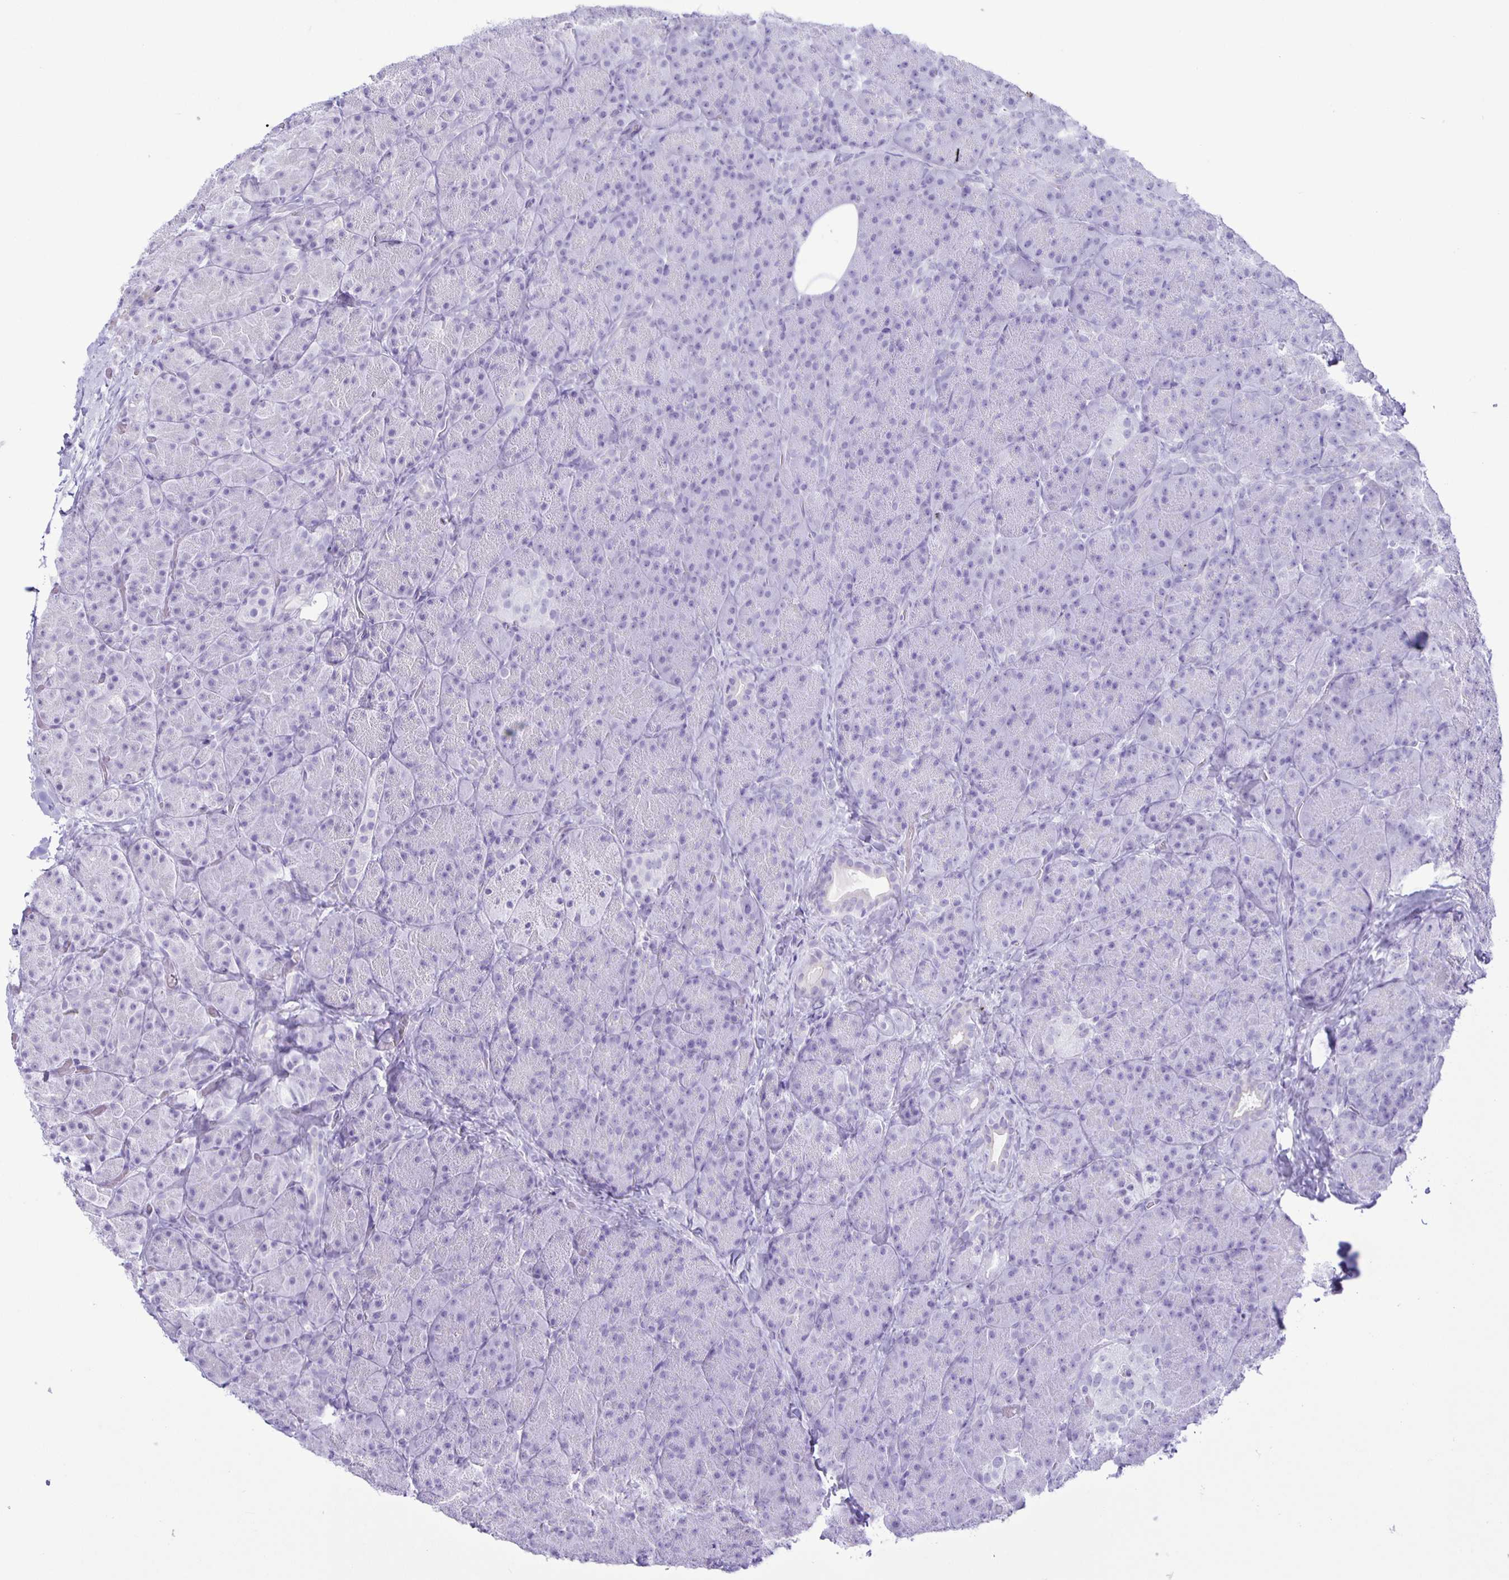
{"staining": {"intensity": "negative", "quantity": "none", "location": "none"}, "tissue": "pancreas", "cell_type": "Exocrine glandular cells", "image_type": "normal", "snomed": [{"axis": "morphology", "description": "Normal tissue, NOS"}, {"axis": "topography", "description": "Pancreas"}], "caption": "Immunohistochemistry photomicrograph of normal pancreas stained for a protein (brown), which displays no positivity in exocrine glandular cells.", "gene": "EZHIP", "patient": {"sex": "male", "age": 57}}